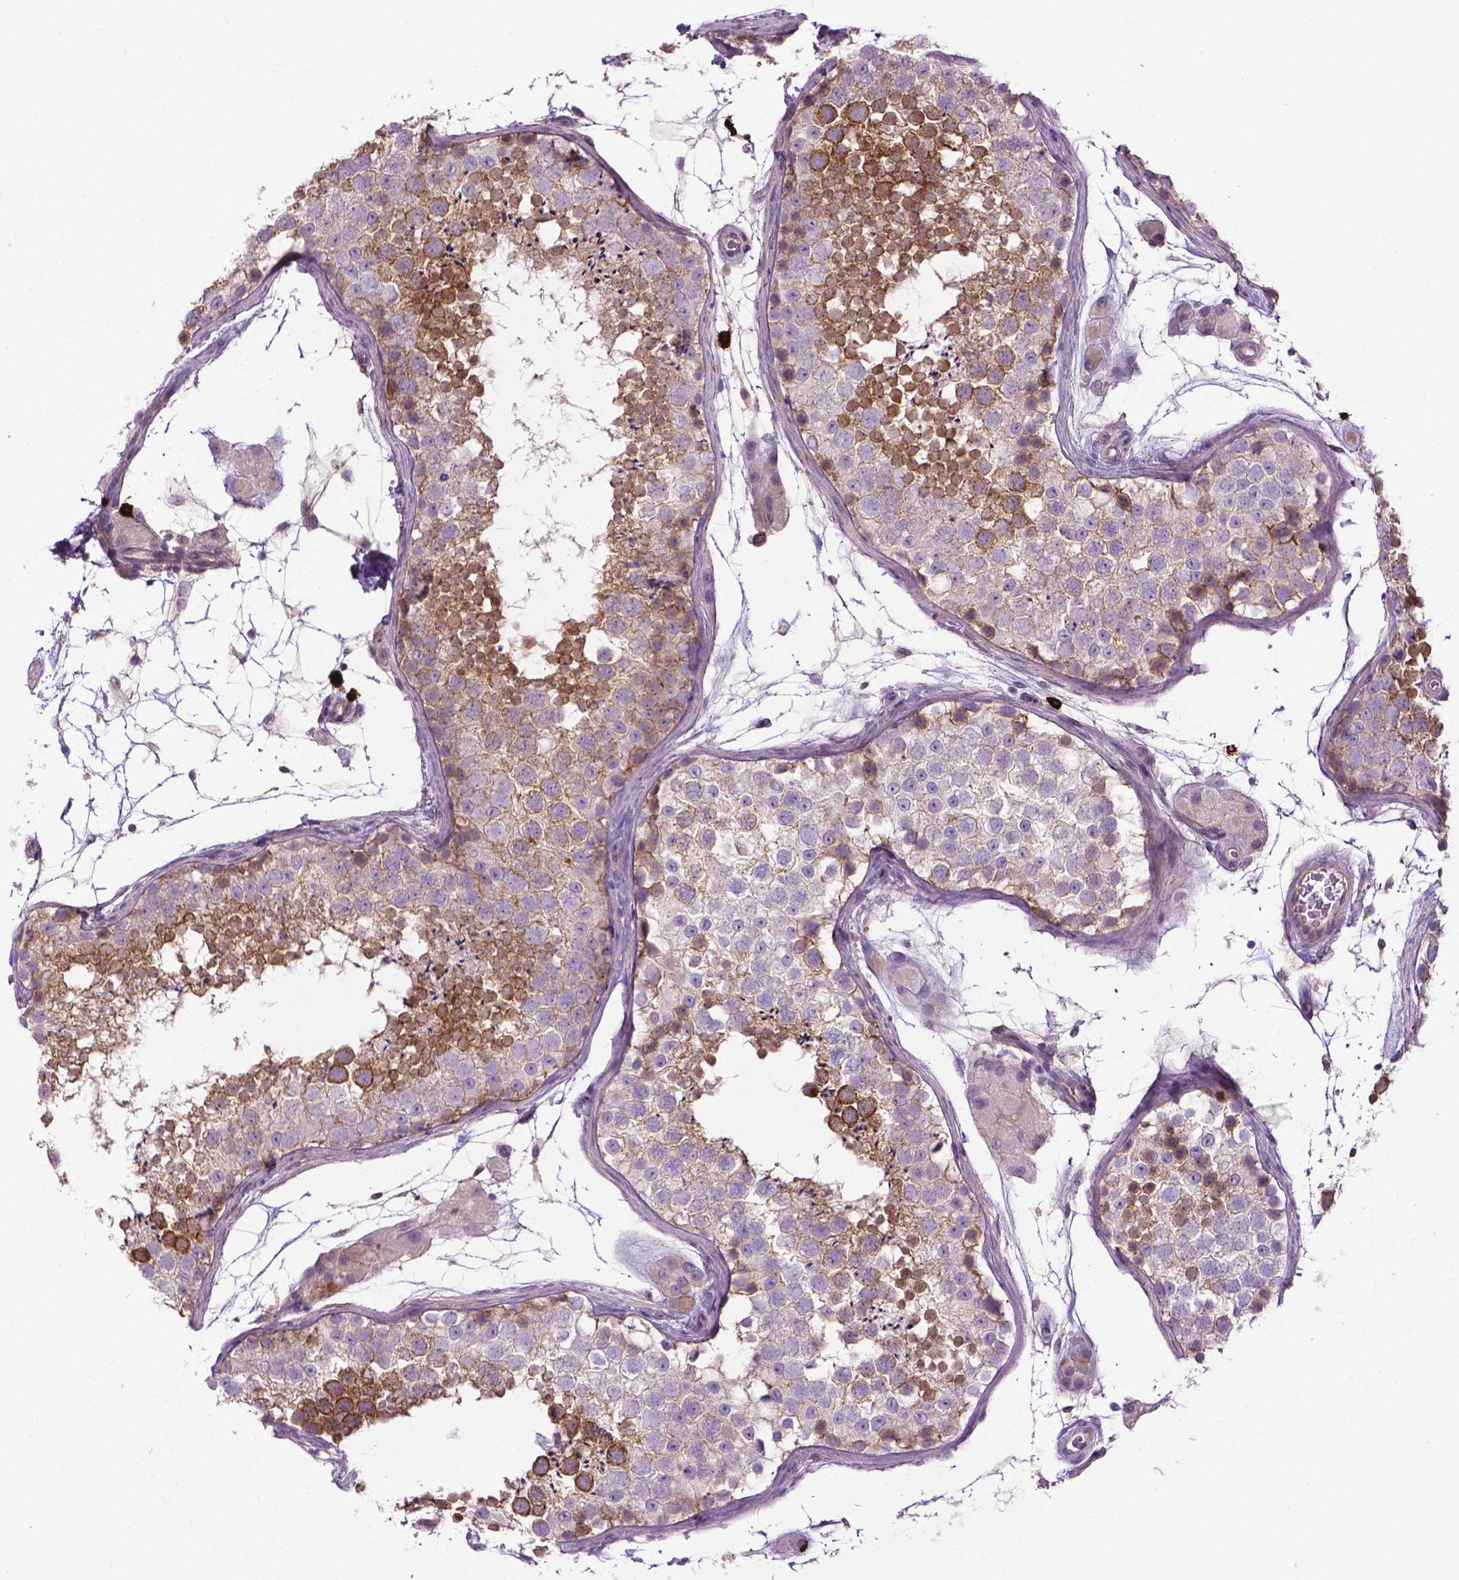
{"staining": {"intensity": "moderate", "quantity": "25%-75%", "location": "cytoplasmic/membranous"}, "tissue": "testis", "cell_type": "Cells in seminiferous ducts", "image_type": "normal", "snomed": [{"axis": "morphology", "description": "Normal tissue, NOS"}, {"axis": "topography", "description": "Testis"}], "caption": "Benign testis was stained to show a protein in brown. There is medium levels of moderate cytoplasmic/membranous staining in approximately 25%-75% of cells in seminiferous ducts. (IHC, brightfield microscopy, high magnification).", "gene": "SPECC1L", "patient": {"sex": "male", "age": 41}}